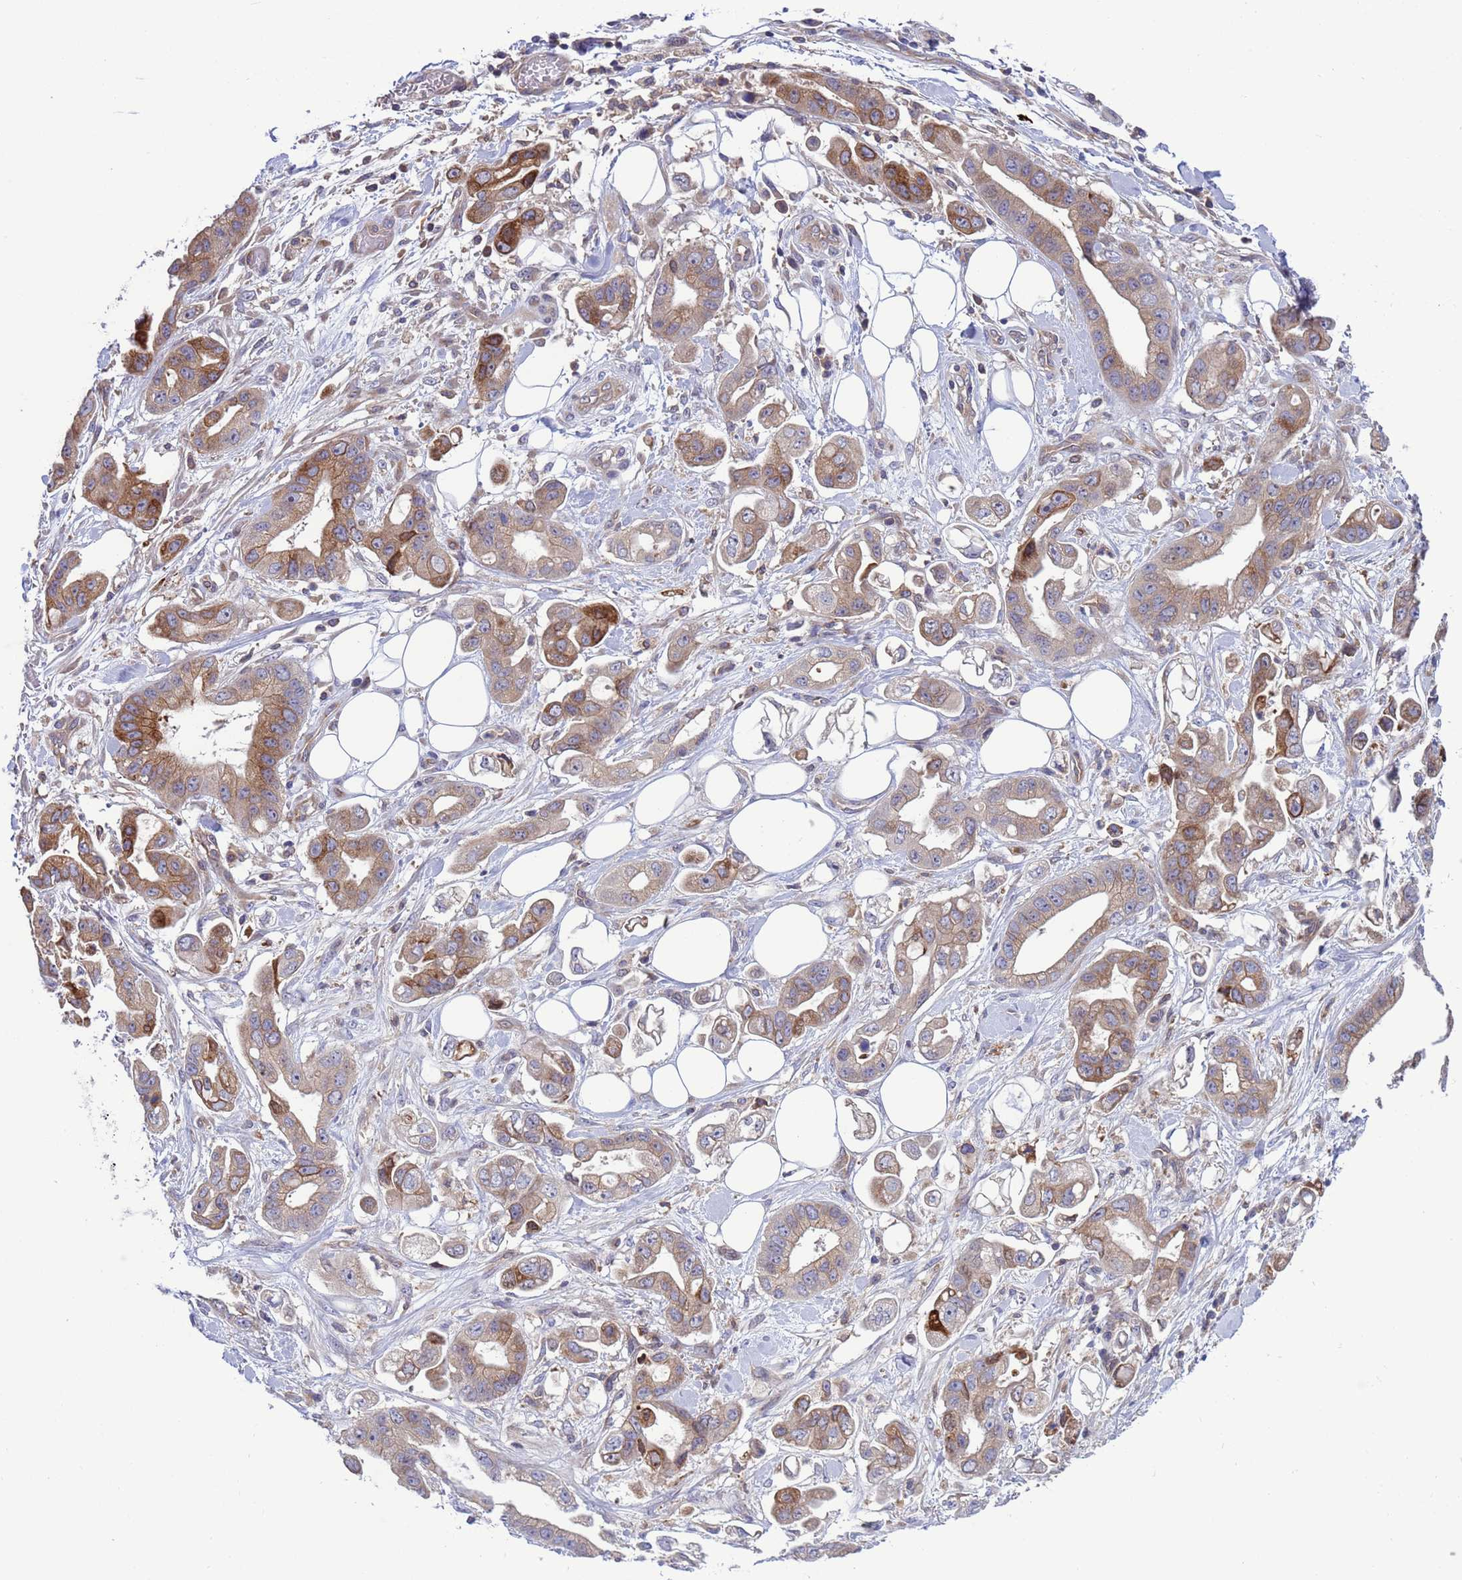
{"staining": {"intensity": "moderate", "quantity": "25%-75%", "location": "cytoplasmic/membranous"}, "tissue": "stomach cancer", "cell_type": "Tumor cells", "image_type": "cancer", "snomed": [{"axis": "morphology", "description": "Adenocarcinoma, NOS"}, {"axis": "topography", "description": "Stomach"}], "caption": "Approximately 25%-75% of tumor cells in adenocarcinoma (stomach) exhibit moderate cytoplasmic/membranous protein expression as visualized by brown immunohistochemical staining.", "gene": "RAPGEF4", "patient": {"sex": "male", "age": 62}}